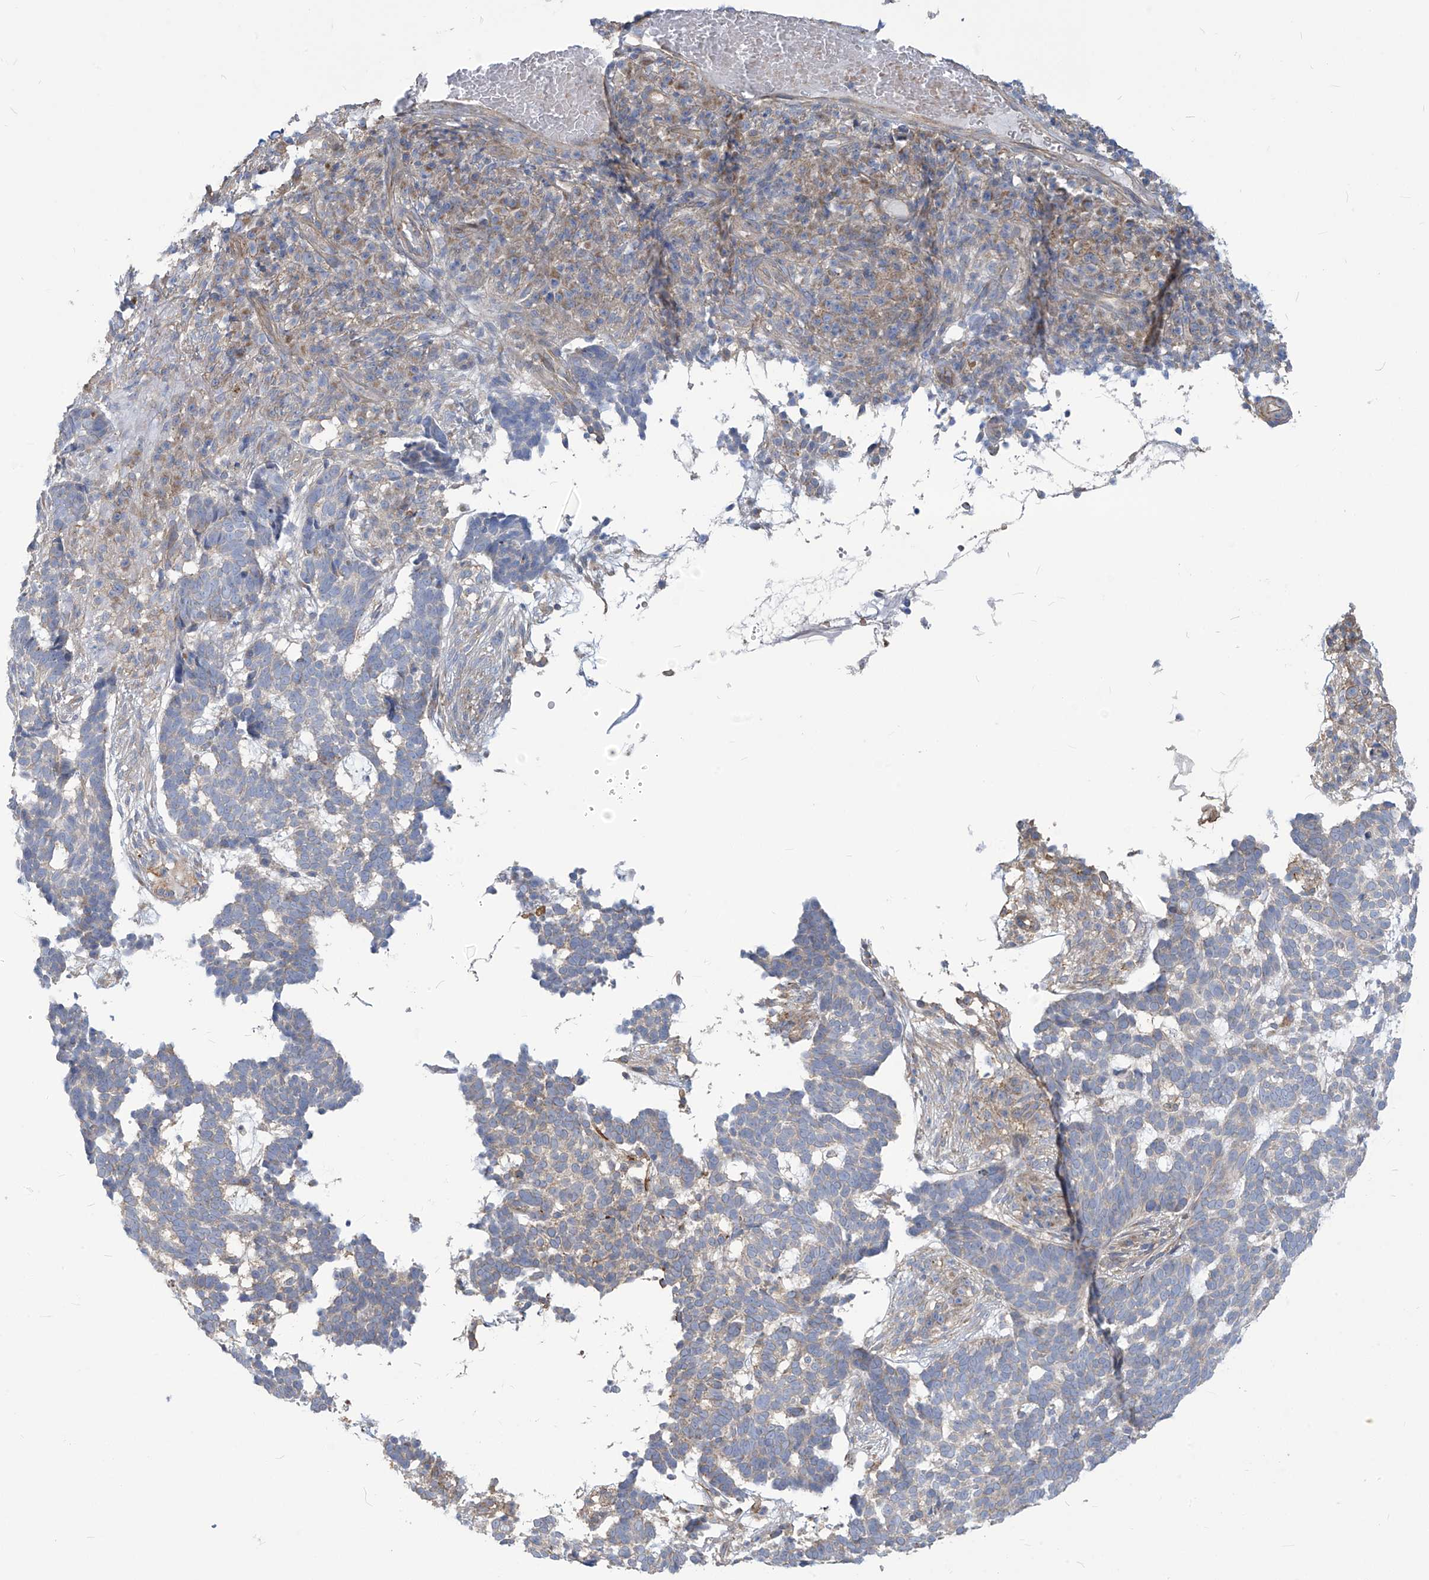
{"staining": {"intensity": "weak", "quantity": "<25%", "location": "cytoplasmic/membranous"}, "tissue": "skin cancer", "cell_type": "Tumor cells", "image_type": "cancer", "snomed": [{"axis": "morphology", "description": "Basal cell carcinoma"}, {"axis": "topography", "description": "Skin"}], "caption": "Tumor cells show no significant protein expression in skin cancer. (DAB (3,3'-diaminobenzidine) IHC, high magnification).", "gene": "ADAT2", "patient": {"sex": "male", "age": 85}}